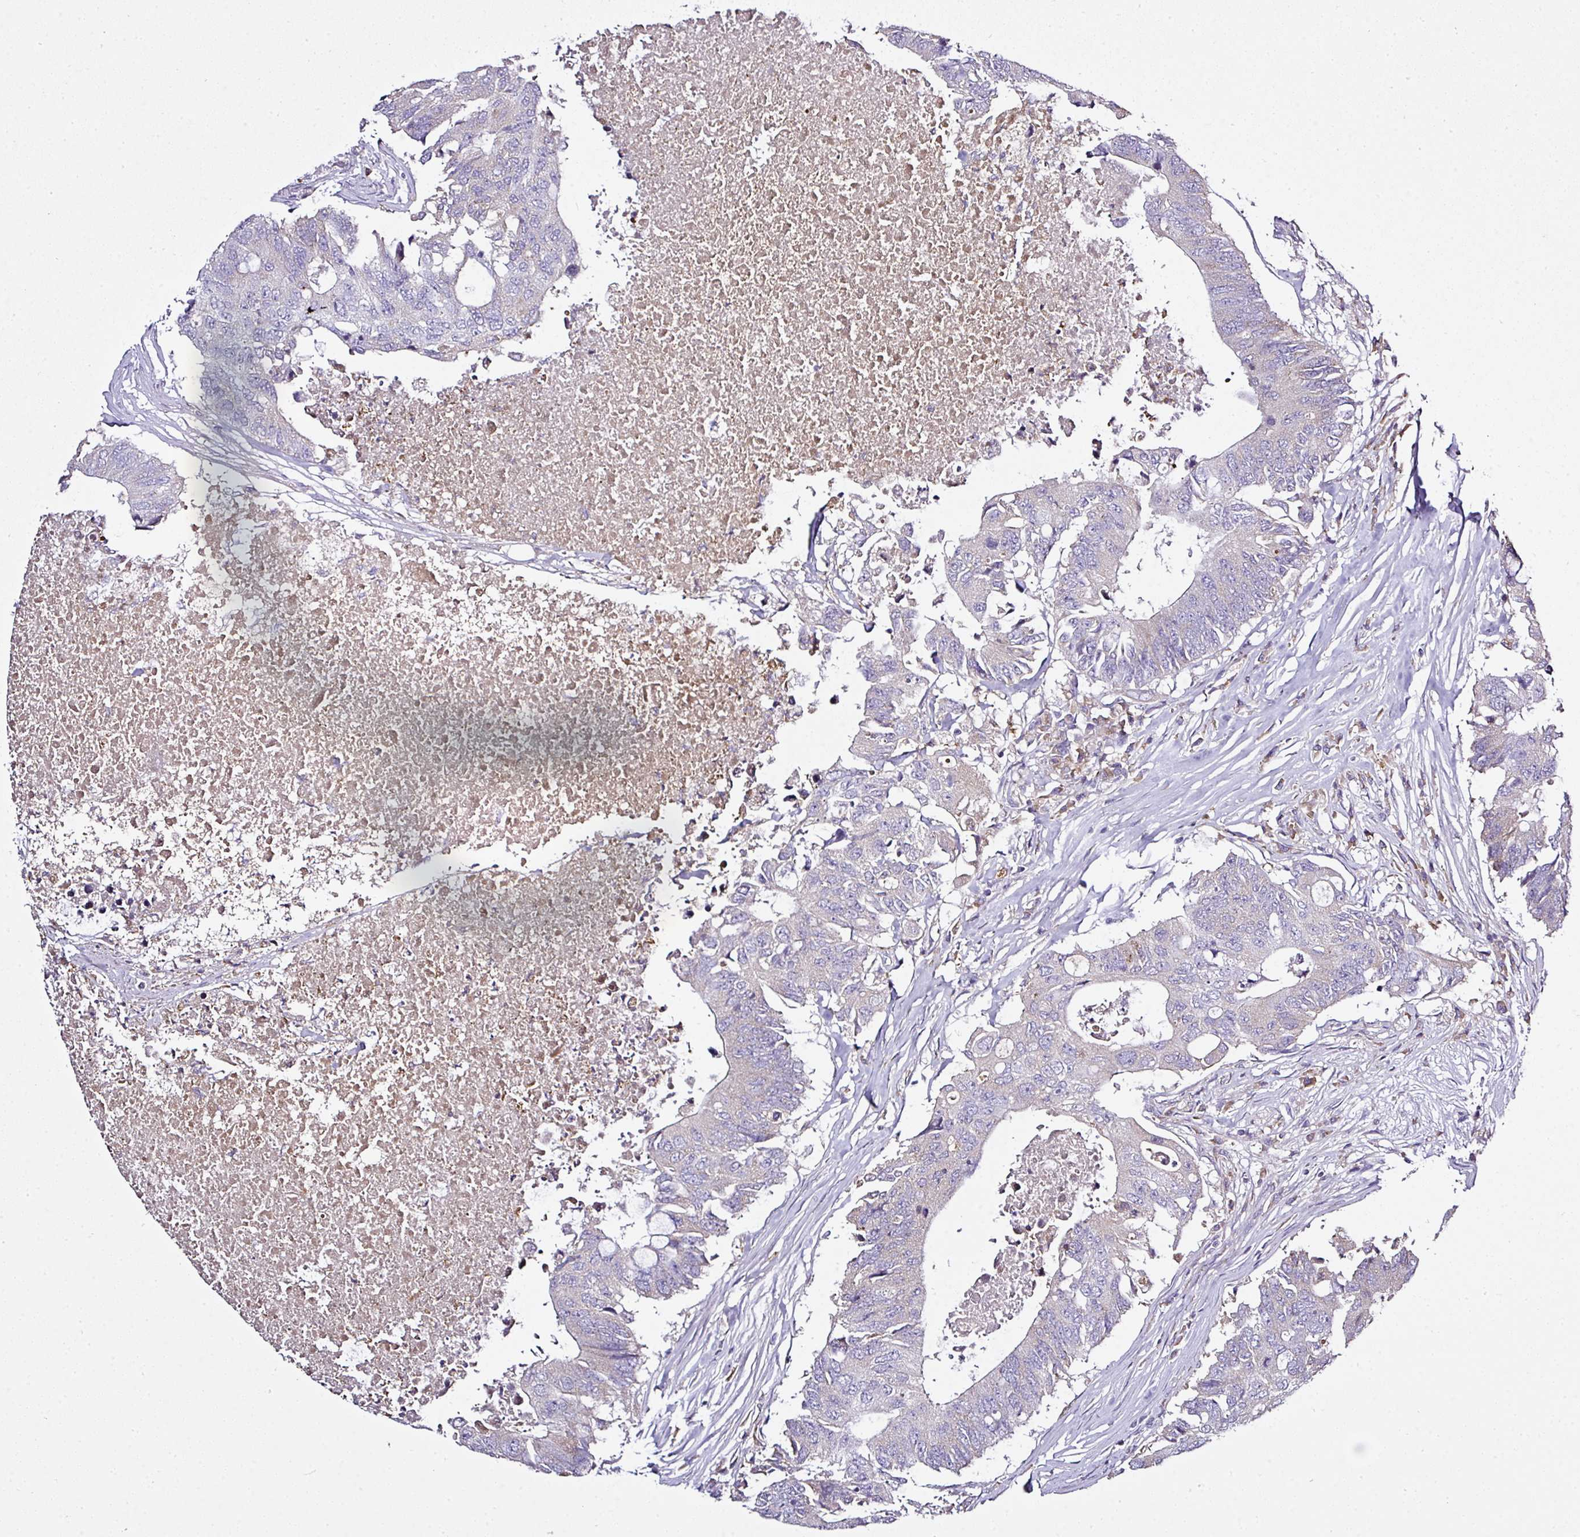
{"staining": {"intensity": "negative", "quantity": "none", "location": "none"}, "tissue": "colorectal cancer", "cell_type": "Tumor cells", "image_type": "cancer", "snomed": [{"axis": "morphology", "description": "Adenocarcinoma, NOS"}, {"axis": "topography", "description": "Colon"}], "caption": "IHC of human colorectal cancer (adenocarcinoma) demonstrates no staining in tumor cells.", "gene": "CAB39L", "patient": {"sex": "male", "age": 71}}